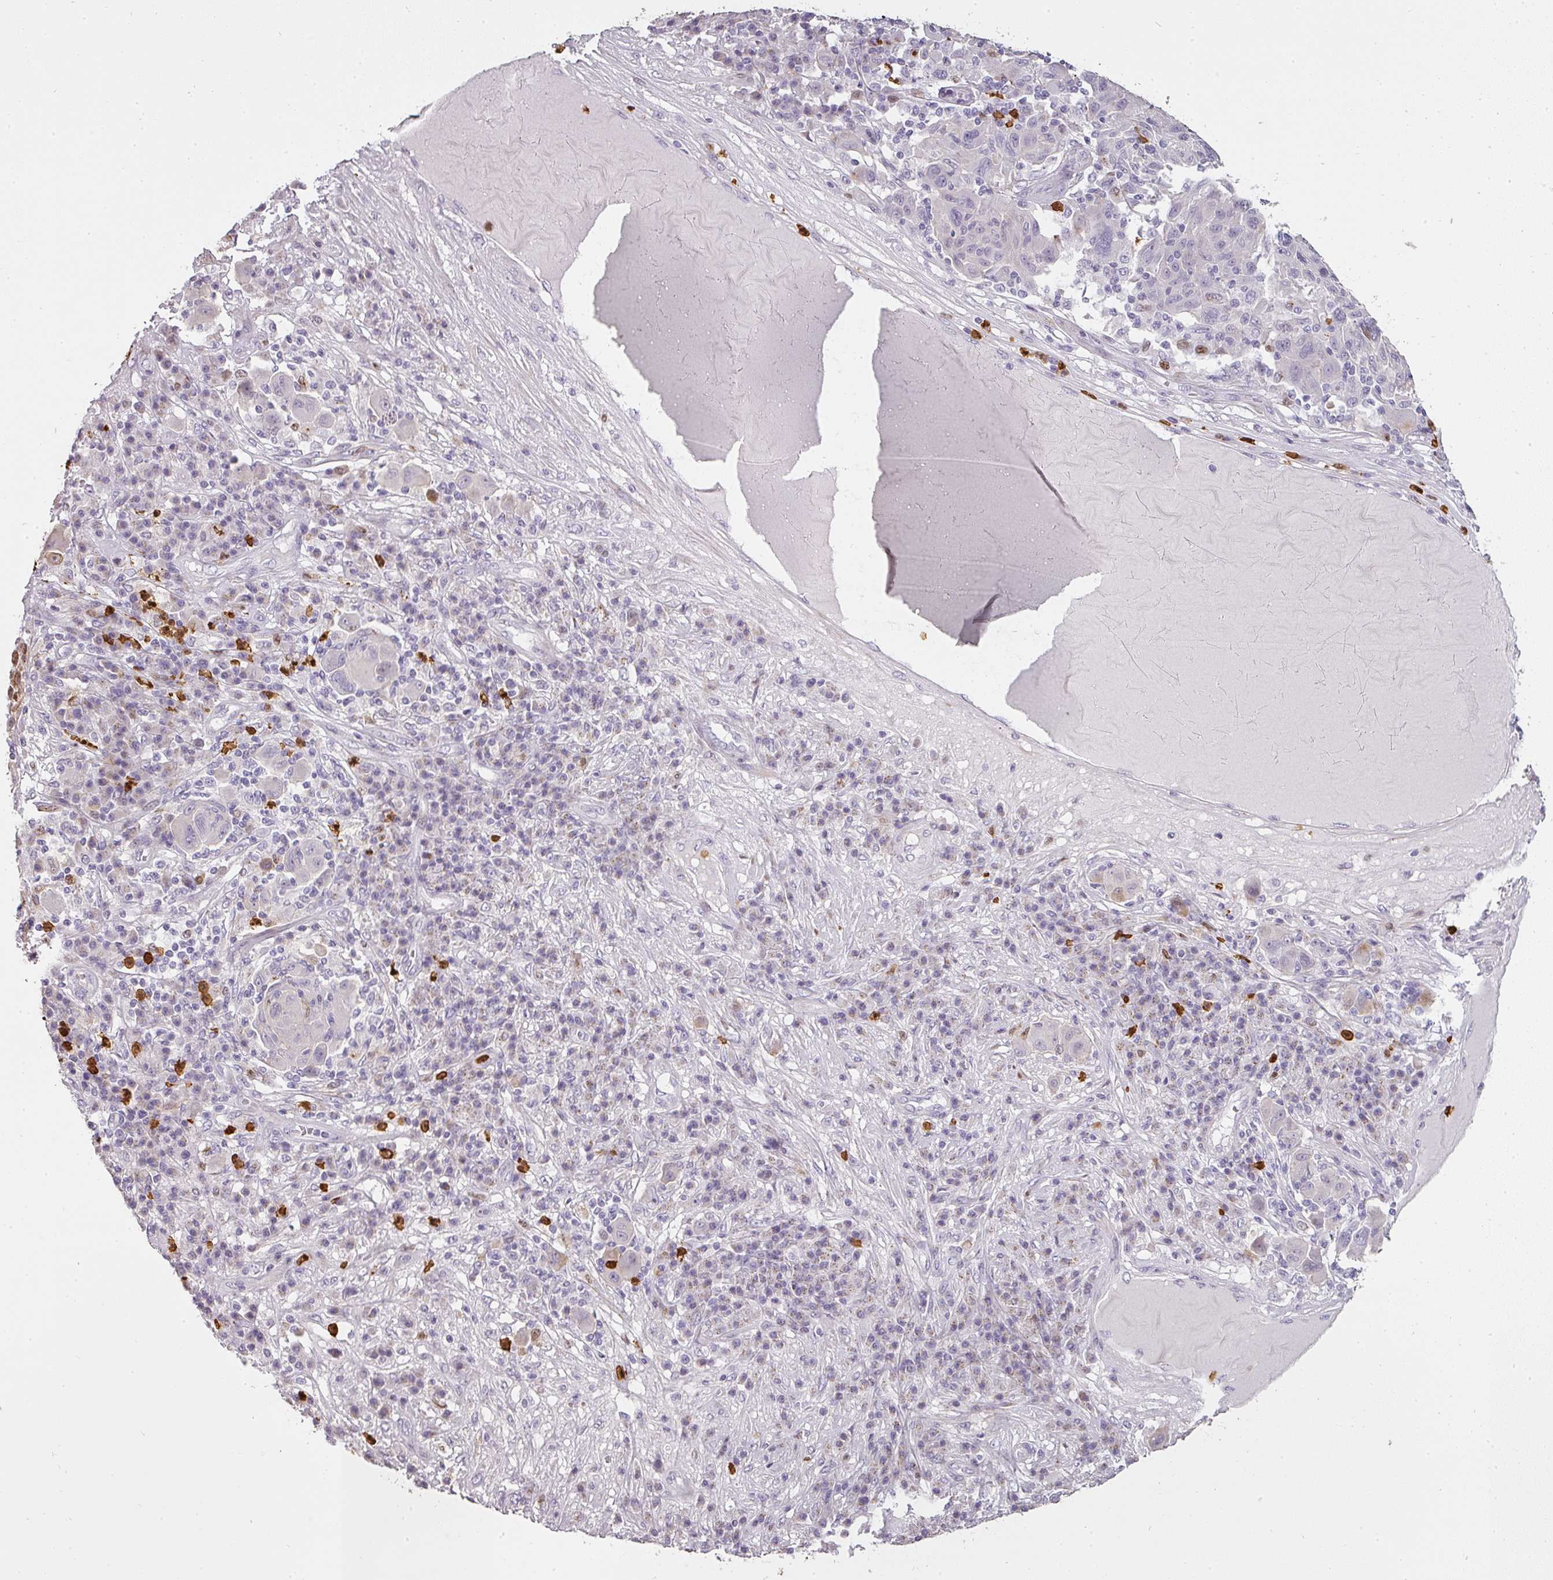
{"staining": {"intensity": "negative", "quantity": "none", "location": "none"}, "tissue": "melanoma", "cell_type": "Tumor cells", "image_type": "cancer", "snomed": [{"axis": "morphology", "description": "Malignant melanoma, NOS"}, {"axis": "topography", "description": "Skin"}], "caption": "Immunohistochemical staining of melanoma shows no significant expression in tumor cells.", "gene": "BIK", "patient": {"sex": "male", "age": 53}}